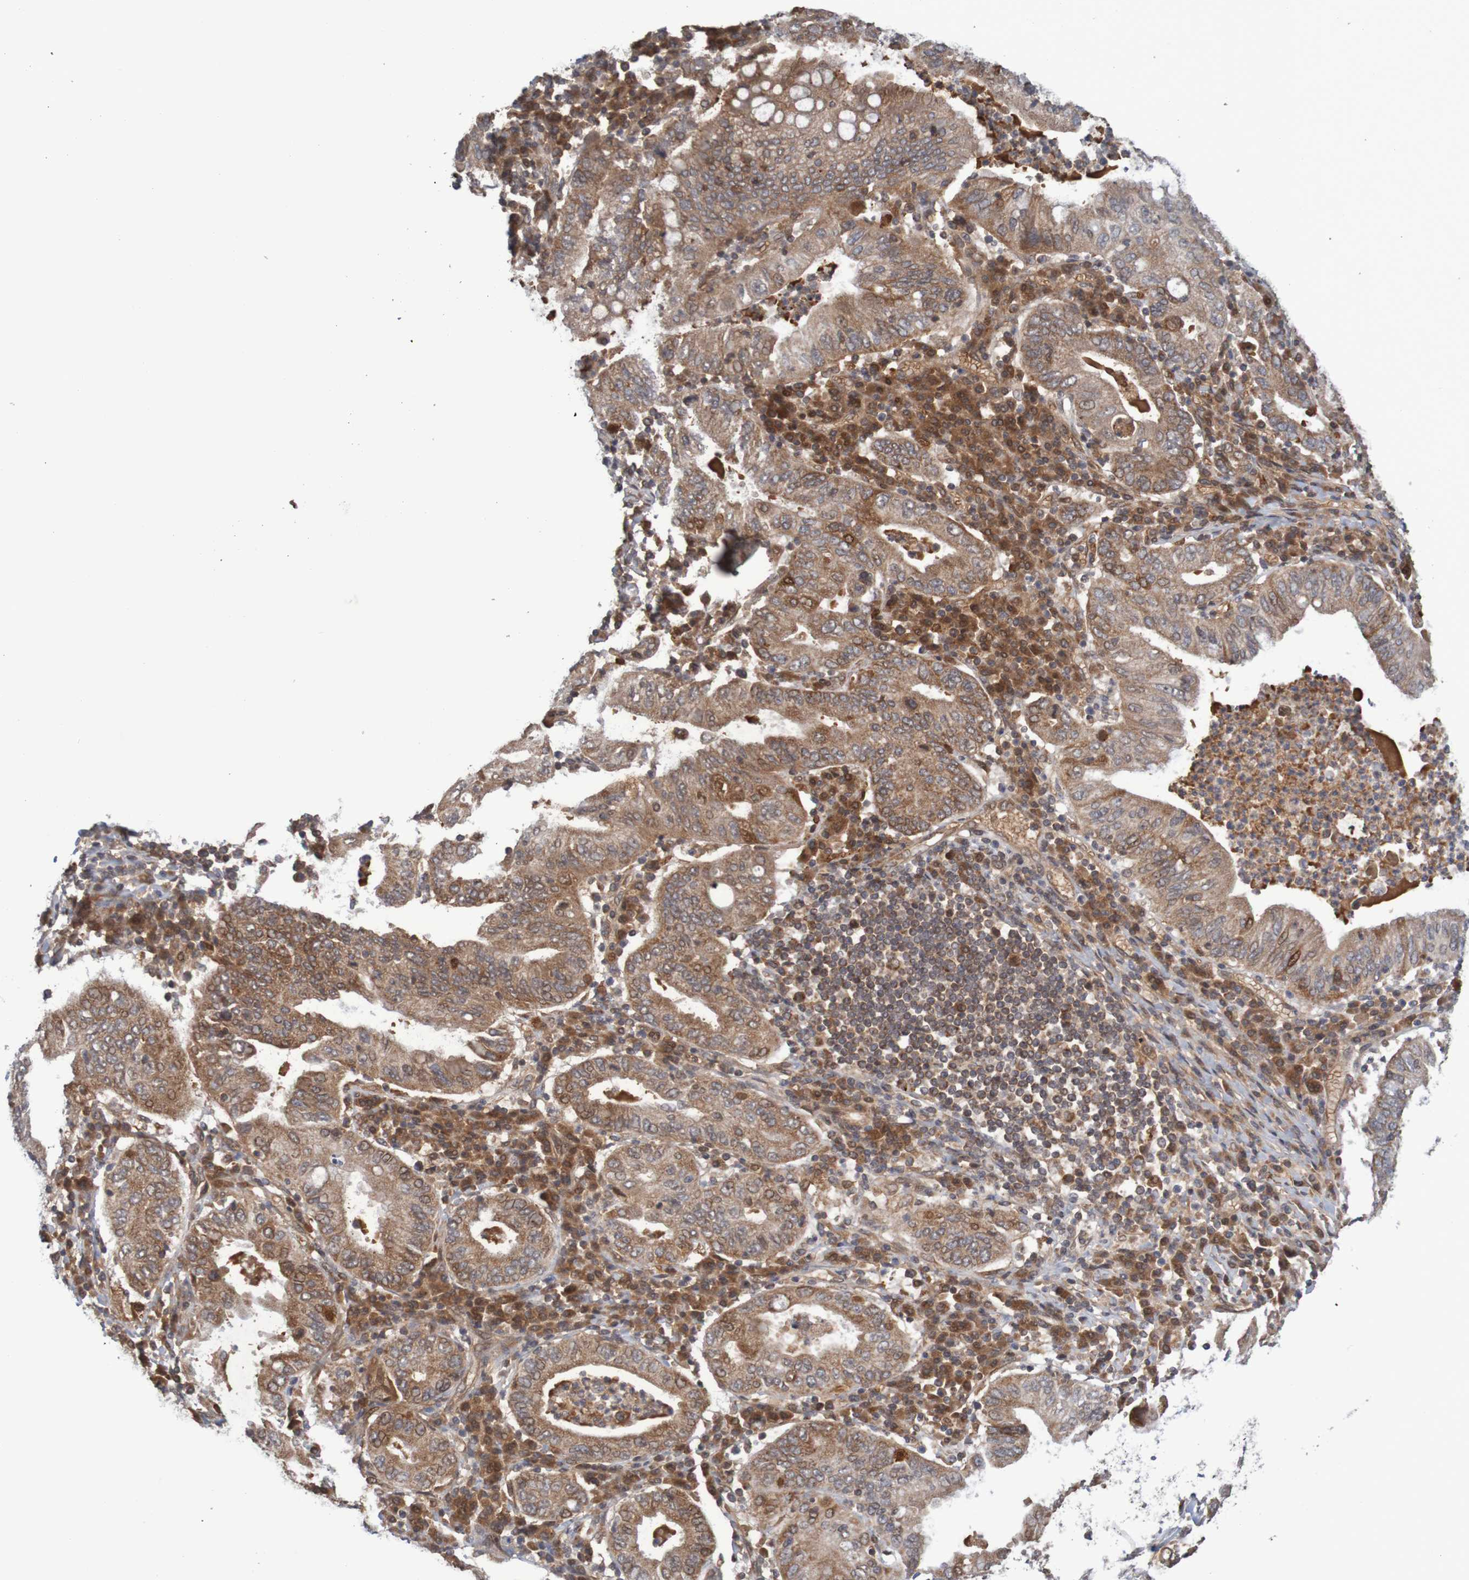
{"staining": {"intensity": "moderate", "quantity": ">75%", "location": "cytoplasmic/membranous"}, "tissue": "stomach cancer", "cell_type": "Tumor cells", "image_type": "cancer", "snomed": [{"axis": "morphology", "description": "Normal tissue, NOS"}, {"axis": "morphology", "description": "Adenocarcinoma, NOS"}, {"axis": "topography", "description": "Esophagus"}, {"axis": "topography", "description": "Stomach, upper"}, {"axis": "topography", "description": "Peripheral nerve tissue"}], "caption": "Moderate cytoplasmic/membranous positivity for a protein is identified in approximately >75% of tumor cells of stomach cancer using immunohistochemistry.", "gene": "MRPL52", "patient": {"sex": "male", "age": 62}}